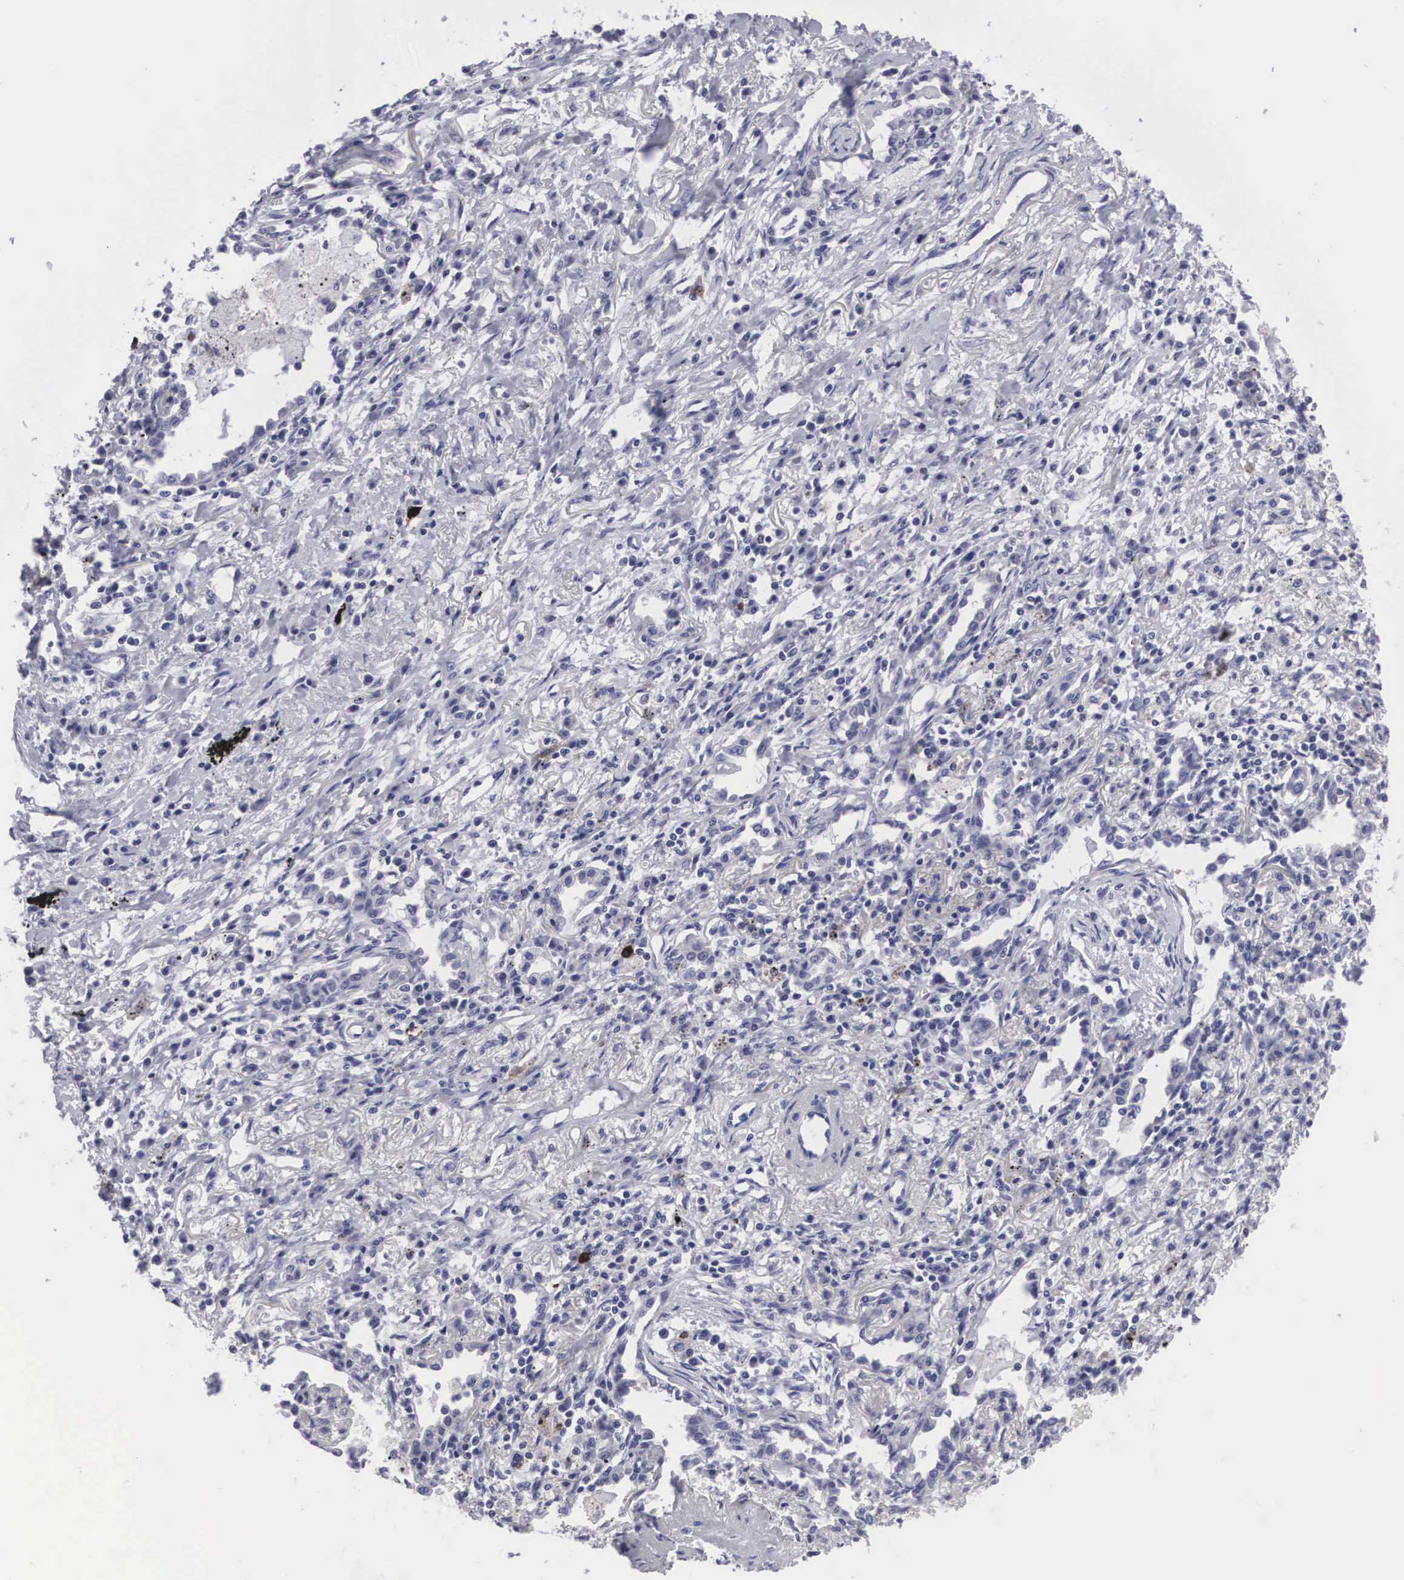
{"staining": {"intensity": "negative", "quantity": "none", "location": "none"}, "tissue": "lung cancer", "cell_type": "Tumor cells", "image_type": "cancer", "snomed": [{"axis": "morphology", "description": "Adenocarcinoma, NOS"}, {"axis": "topography", "description": "Lung"}], "caption": "This is a micrograph of immunohistochemistry staining of lung adenocarcinoma, which shows no positivity in tumor cells.", "gene": "ARMCX3", "patient": {"sex": "male", "age": 60}}